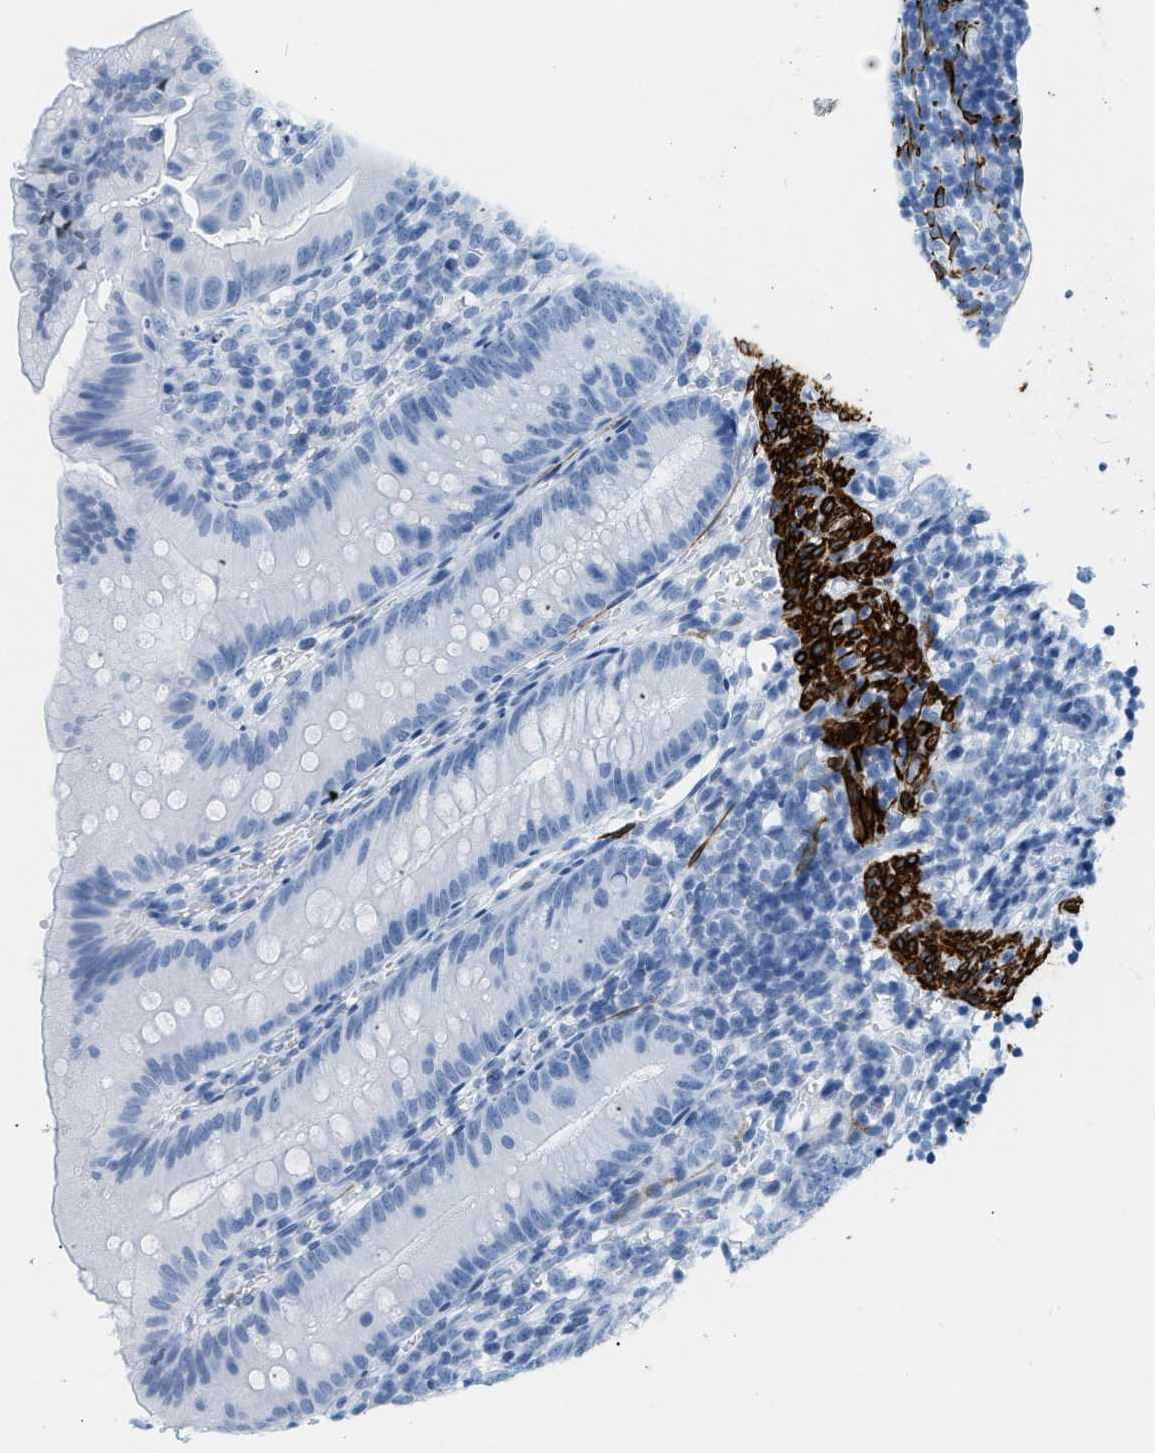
{"staining": {"intensity": "negative", "quantity": "none", "location": "none"}, "tissue": "appendix", "cell_type": "Glandular cells", "image_type": "normal", "snomed": [{"axis": "morphology", "description": "Normal tissue, NOS"}, {"axis": "topography", "description": "Appendix"}], "caption": "High power microscopy image of an IHC micrograph of unremarkable appendix, revealing no significant positivity in glandular cells. (Brightfield microscopy of DAB (3,3'-diaminobenzidine) IHC at high magnification).", "gene": "DES", "patient": {"sex": "male", "age": 1}}